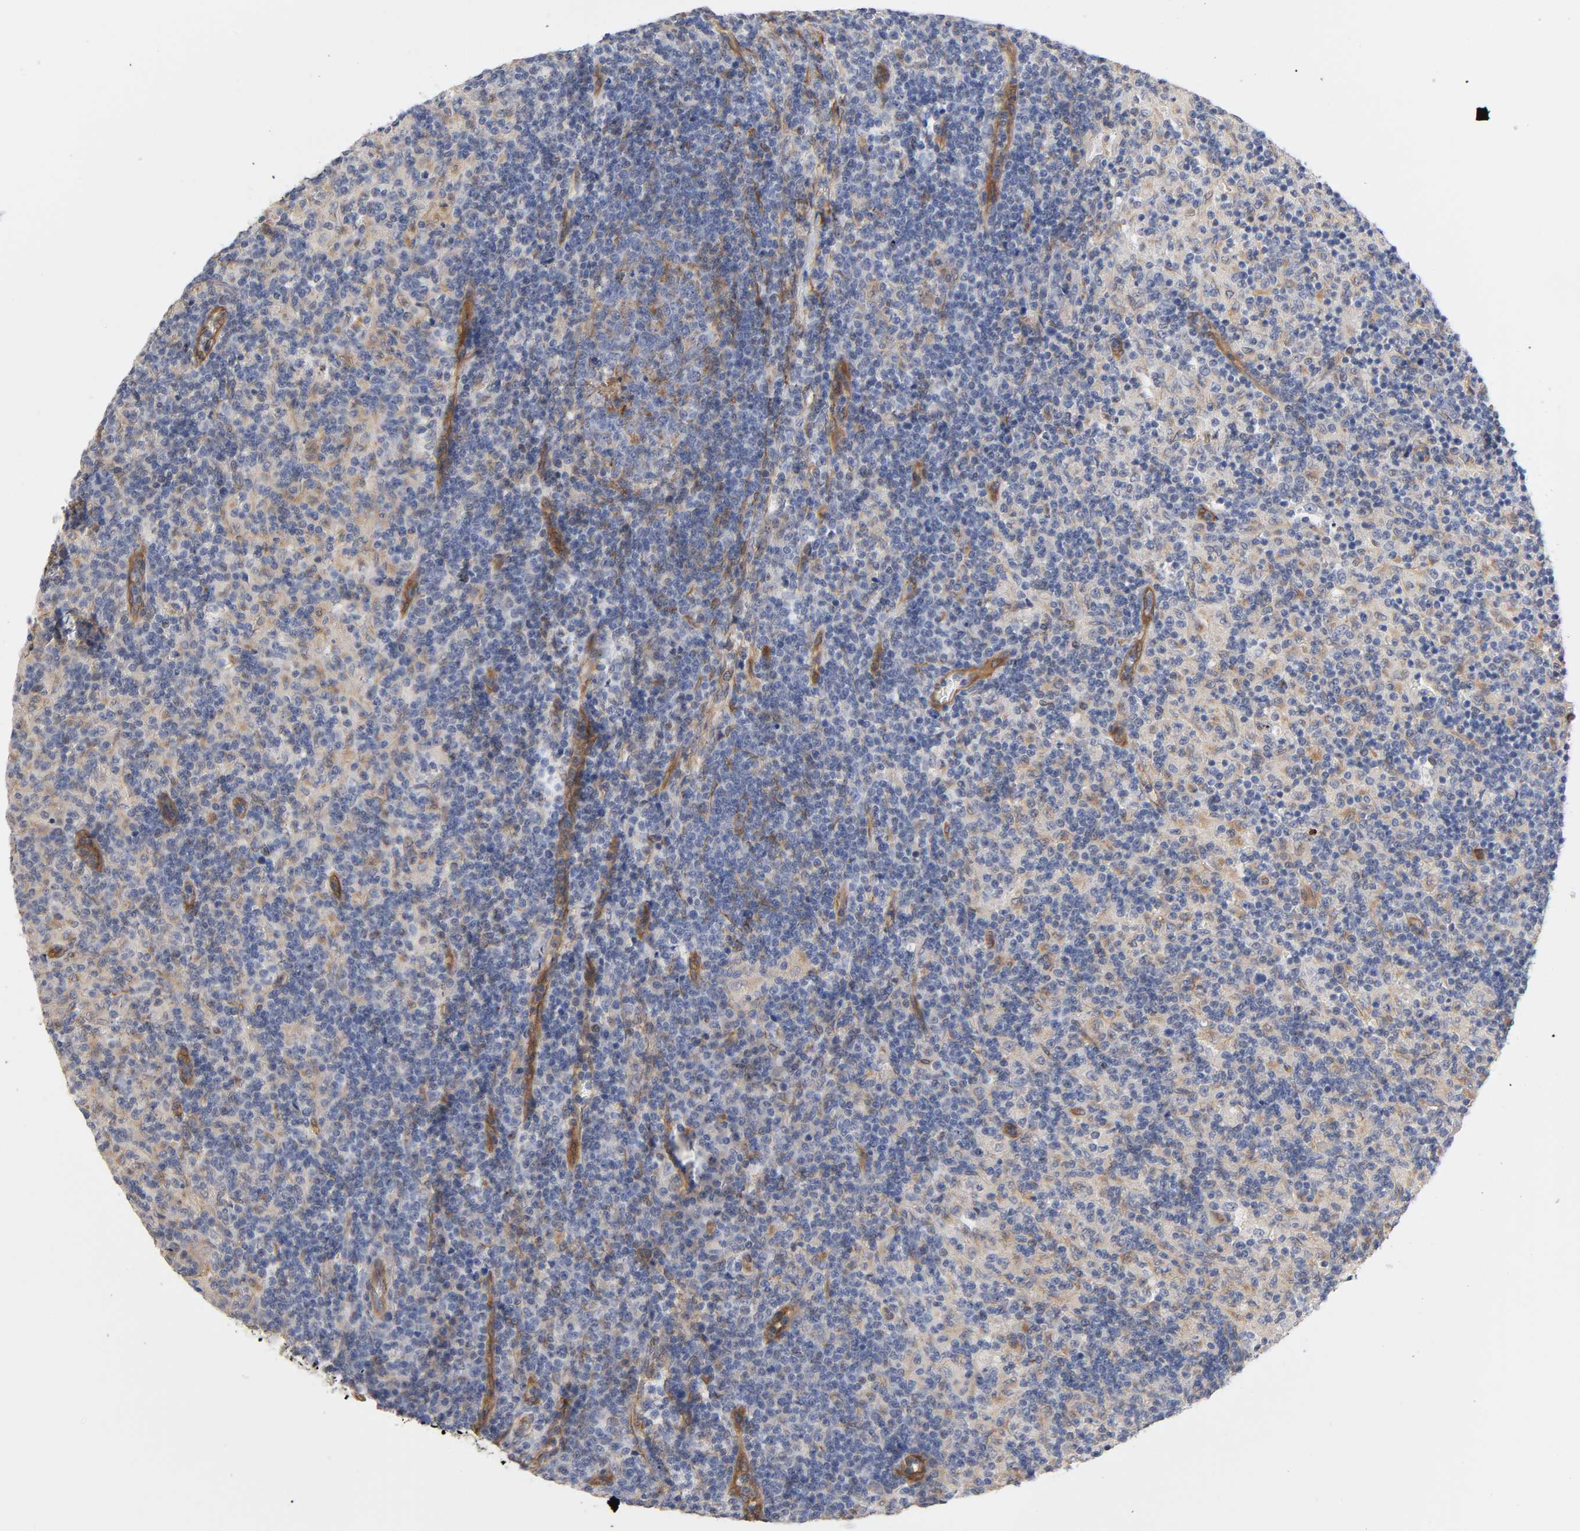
{"staining": {"intensity": "moderate", "quantity": "<25%", "location": "cytoplasmic/membranous"}, "tissue": "lymph node", "cell_type": "Germinal center cells", "image_type": "normal", "snomed": [{"axis": "morphology", "description": "Normal tissue, NOS"}, {"axis": "morphology", "description": "Inflammation, NOS"}, {"axis": "topography", "description": "Lymph node"}], "caption": "Immunohistochemistry image of normal lymph node: lymph node stained using immunohistochemistry (IHC) reveals low levels of moderate protein expression localized specifically in the cytoplasmic/membranous of germinal center cells, appearing as a cytoplasmic/membranous brown color.", "gene": "RAB13", "patient": {"sex": "male", "age": 55}}